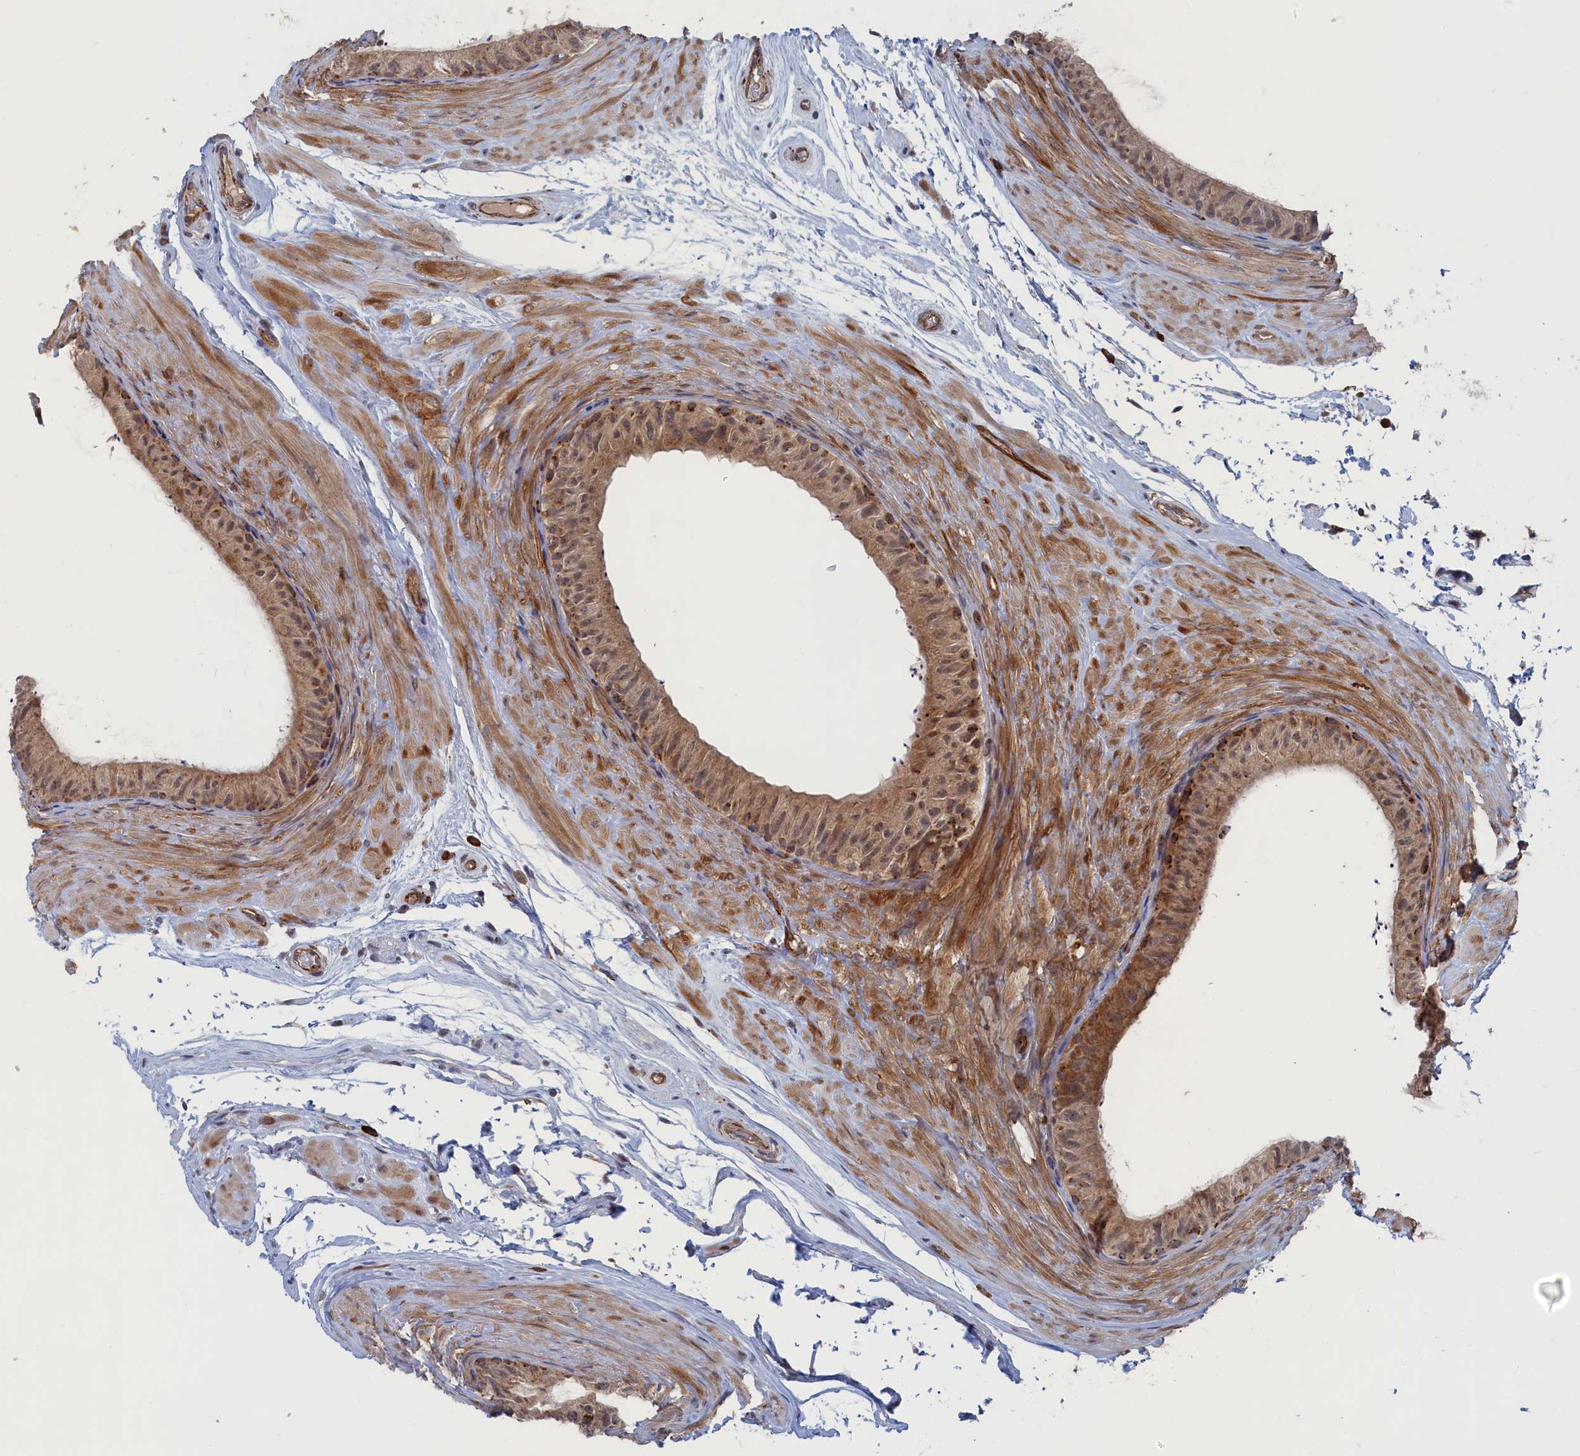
{"staining": {"intensity": "moderate", "quantity": "25%-75%", "location": "cytoplasmic/membranous"}, "tissue": "epididymis", "cell_type": "Glandular cells", "image_type": "normal", "snomed": [{"axis": "morphology", "description": "Normal tissue, NOS"}, {"axis": "topography", "description": "Epididymis"}], "caption": "Glandular cells show moderate cytoplasmic/membranous positivity in about 25%-75% of cells in benign epididymis. The staining was performed using DAB to visualize the protein expression in brown, while the nuclei were stained in blue with hematoxylin (Magnification: 20x).", "gene": "FILIP1L", "patient": {"sex": "male", "age": 45}}